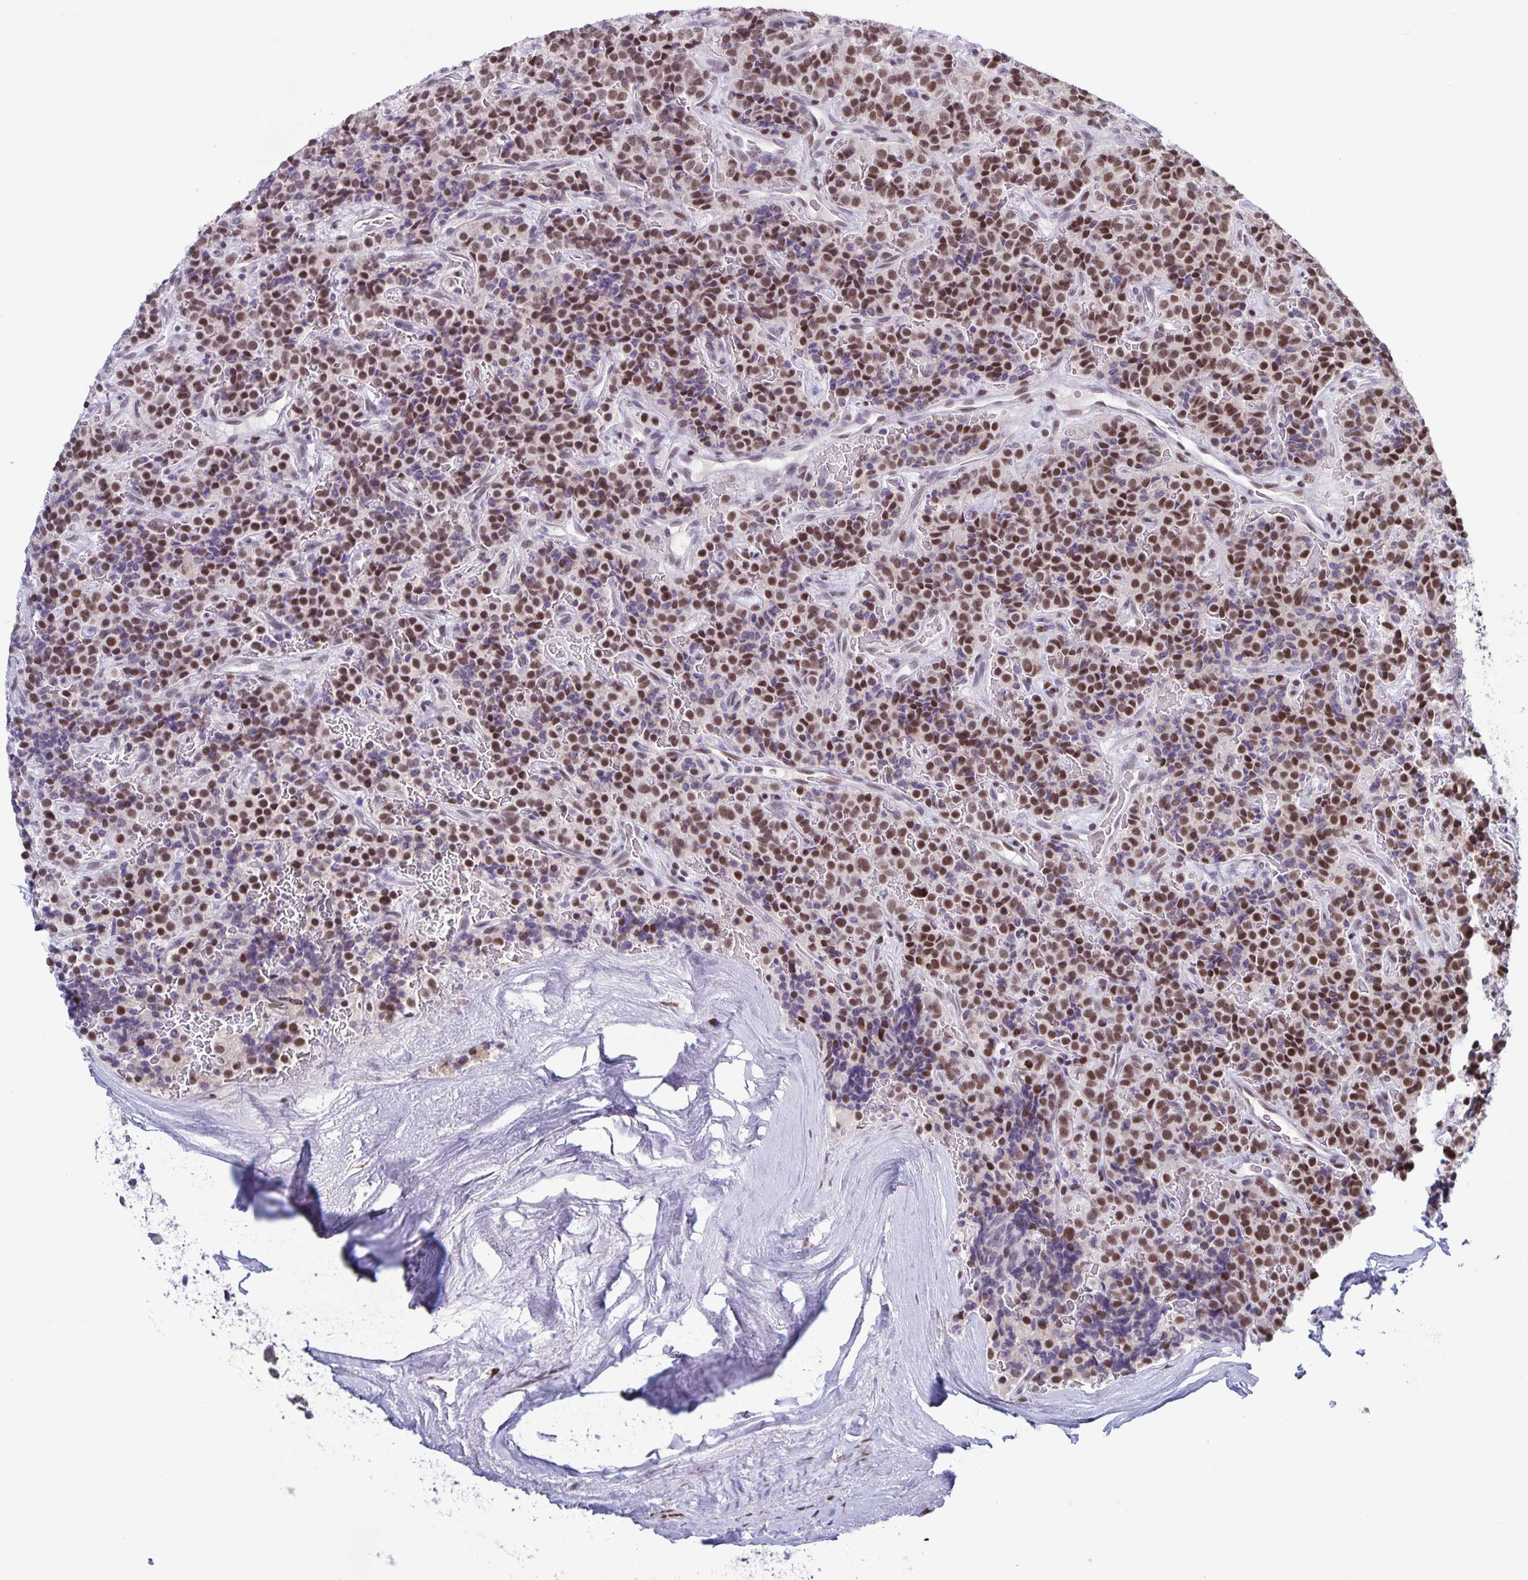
{"staining": {"intensity": "moderate", "quantity": ">75%", "location": "nuclear"}, "tissue": "carcinoid", "cell_type": "Tumor cells", "image_type": "cancer", "snomed": [{"axis": "morphology", "description": "Carcinoid, malignant, NOS"}, {"axis": "topography", "description": "Pancreas"}], "caption": "A photomicrograph showing moderate nuclear expression in approximately >75% of tumor cells in carcinoid, as visualized by brown immunohistochemical staining.", "gene": "JUND", "patient": {"sex": "male", "age": 36}}